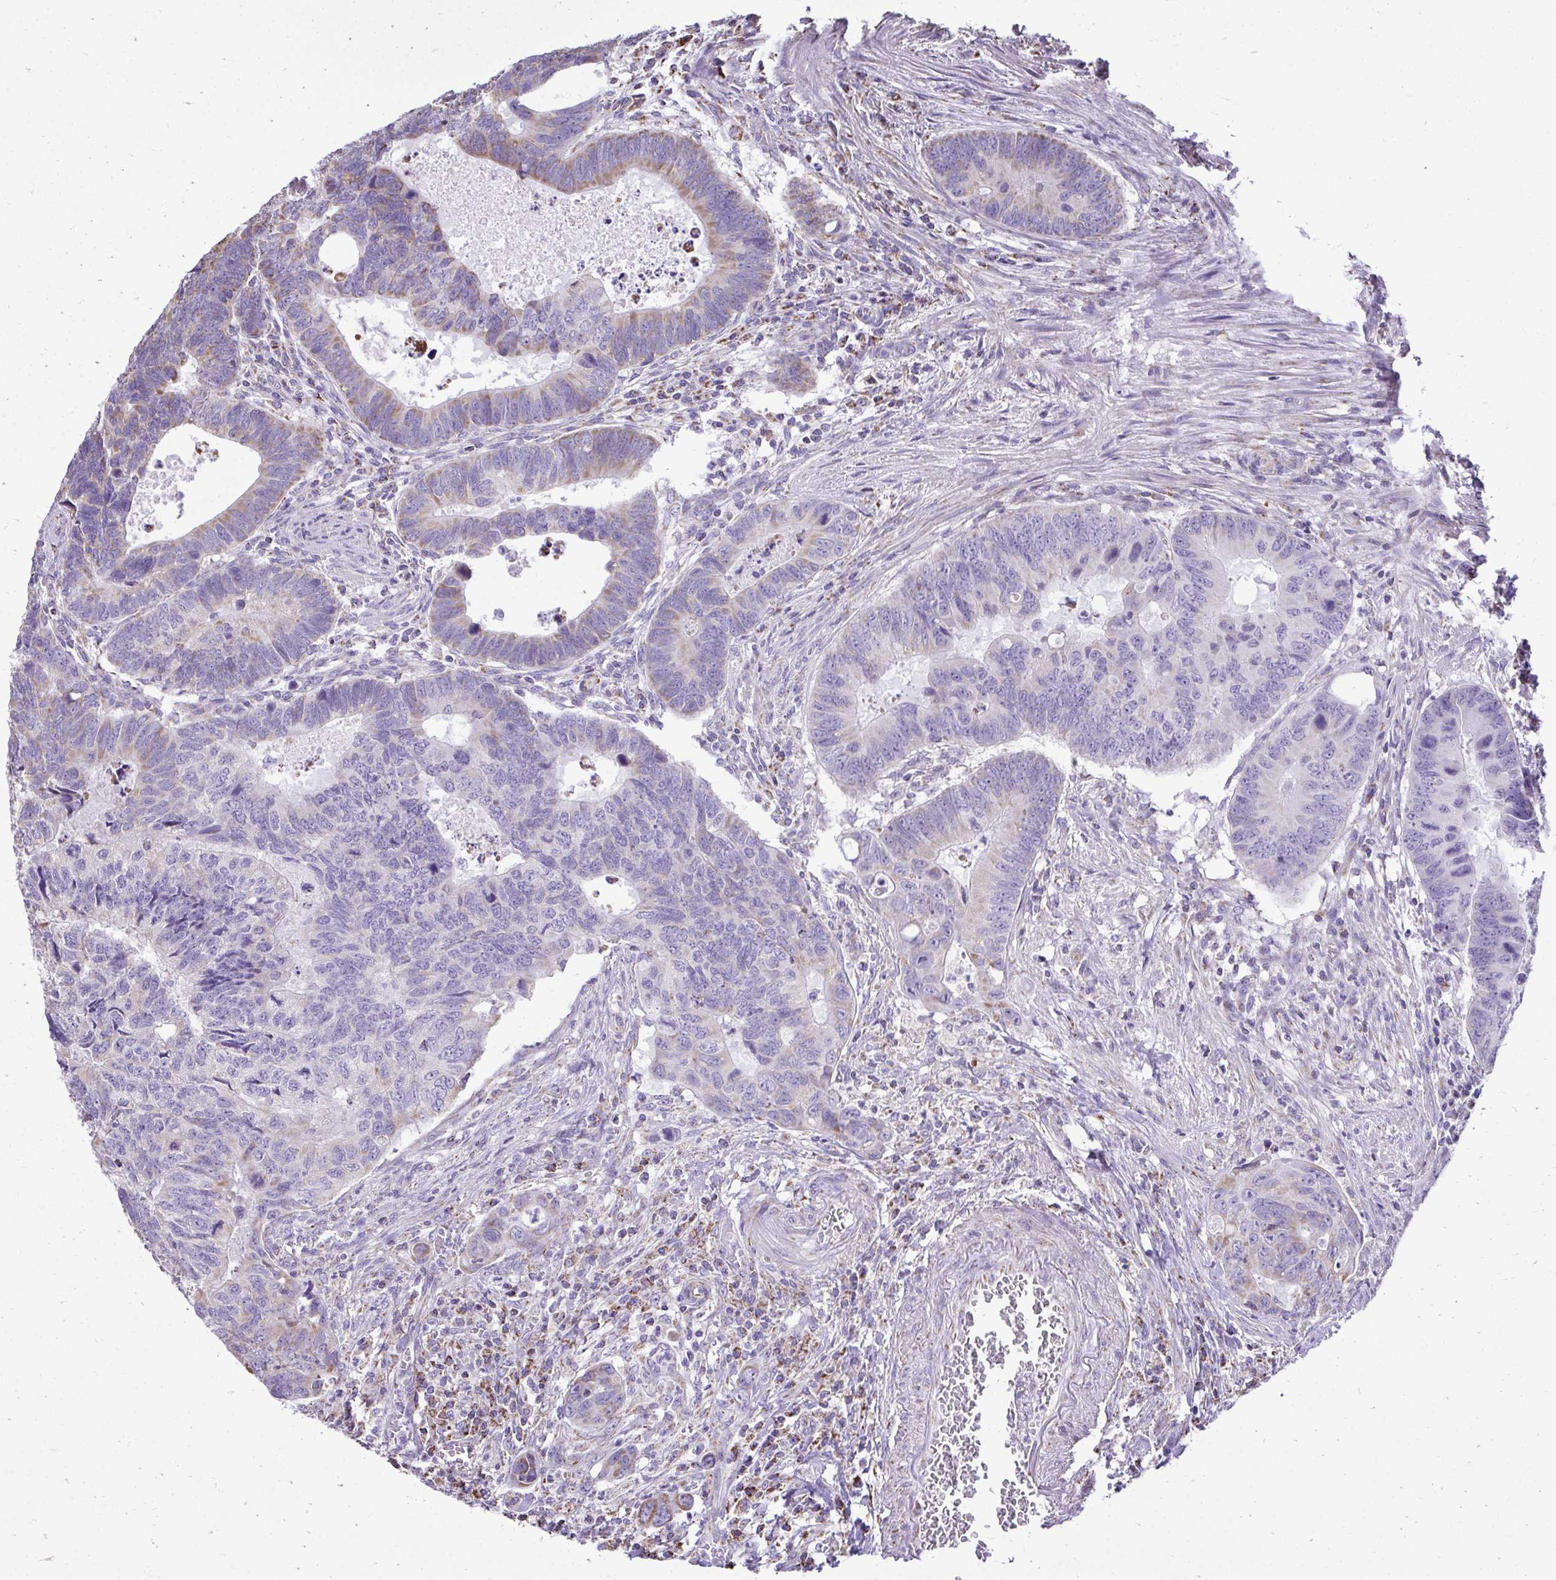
{"staining": {"intensity": "weak", "quantity": "25%-75%", "location": "cytoplasmic/membranous"}, "tissue": "colorectal cancer", "cell_type": "Tumor cells", "image_type": "cancer", "snomed": [{"axis": "morphology", "description": "Adenocarcinoma, NOS"}, {"axis": "topography", "description": "Colon"}], "caption": "Protein staining by immunohistochemistry (IHC) reveals weak cytoplasmic/membranous staining in approximately 25%-75% of tumor cells in adenocarcinoma (colorectal). (brown staining indicates protein expression, while blue staining denotes nuclei).", "gene": "MPZL2", "patient": {"sex": "male", "age": 62}}